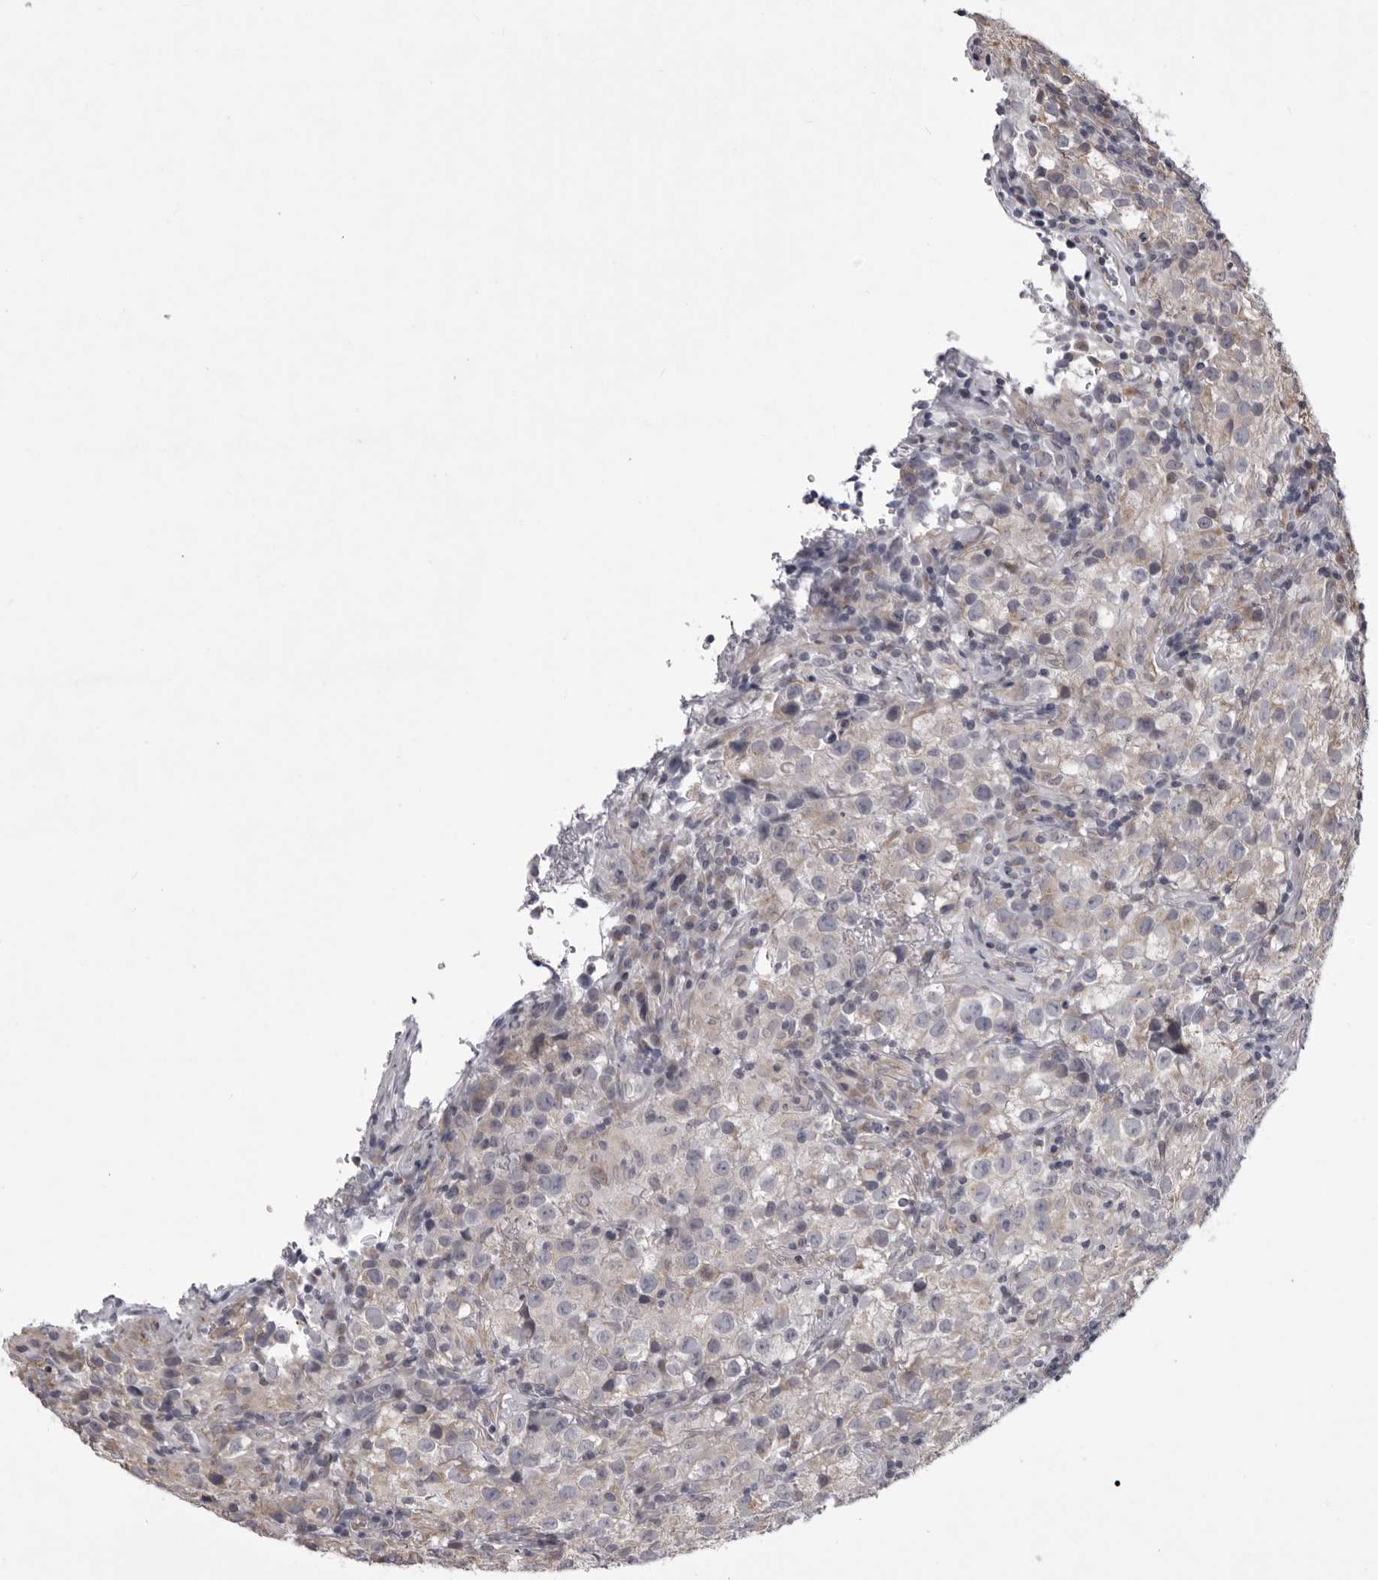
{"staining": {"intensity": "negative", "quantity": "none", "location": "none"}, "tissue": "testis cancer", "cell_type": "Tumor cells", "image_type": "cancer", "snomed": [{"axis": "morphology", "description": "Seminoma, NOS"}, {"axis": "morphology", "description": "Carcinoma, Embryonal, NOS"}, {"axis": "topography", "description": "Testis"}], "caption": "DAB immunohistochemical staining of seminoma (testis) reveals no significant positivity in tumor cells.", "gene": "EPHA10", "patient": {"sex": "male", "age": 43}}